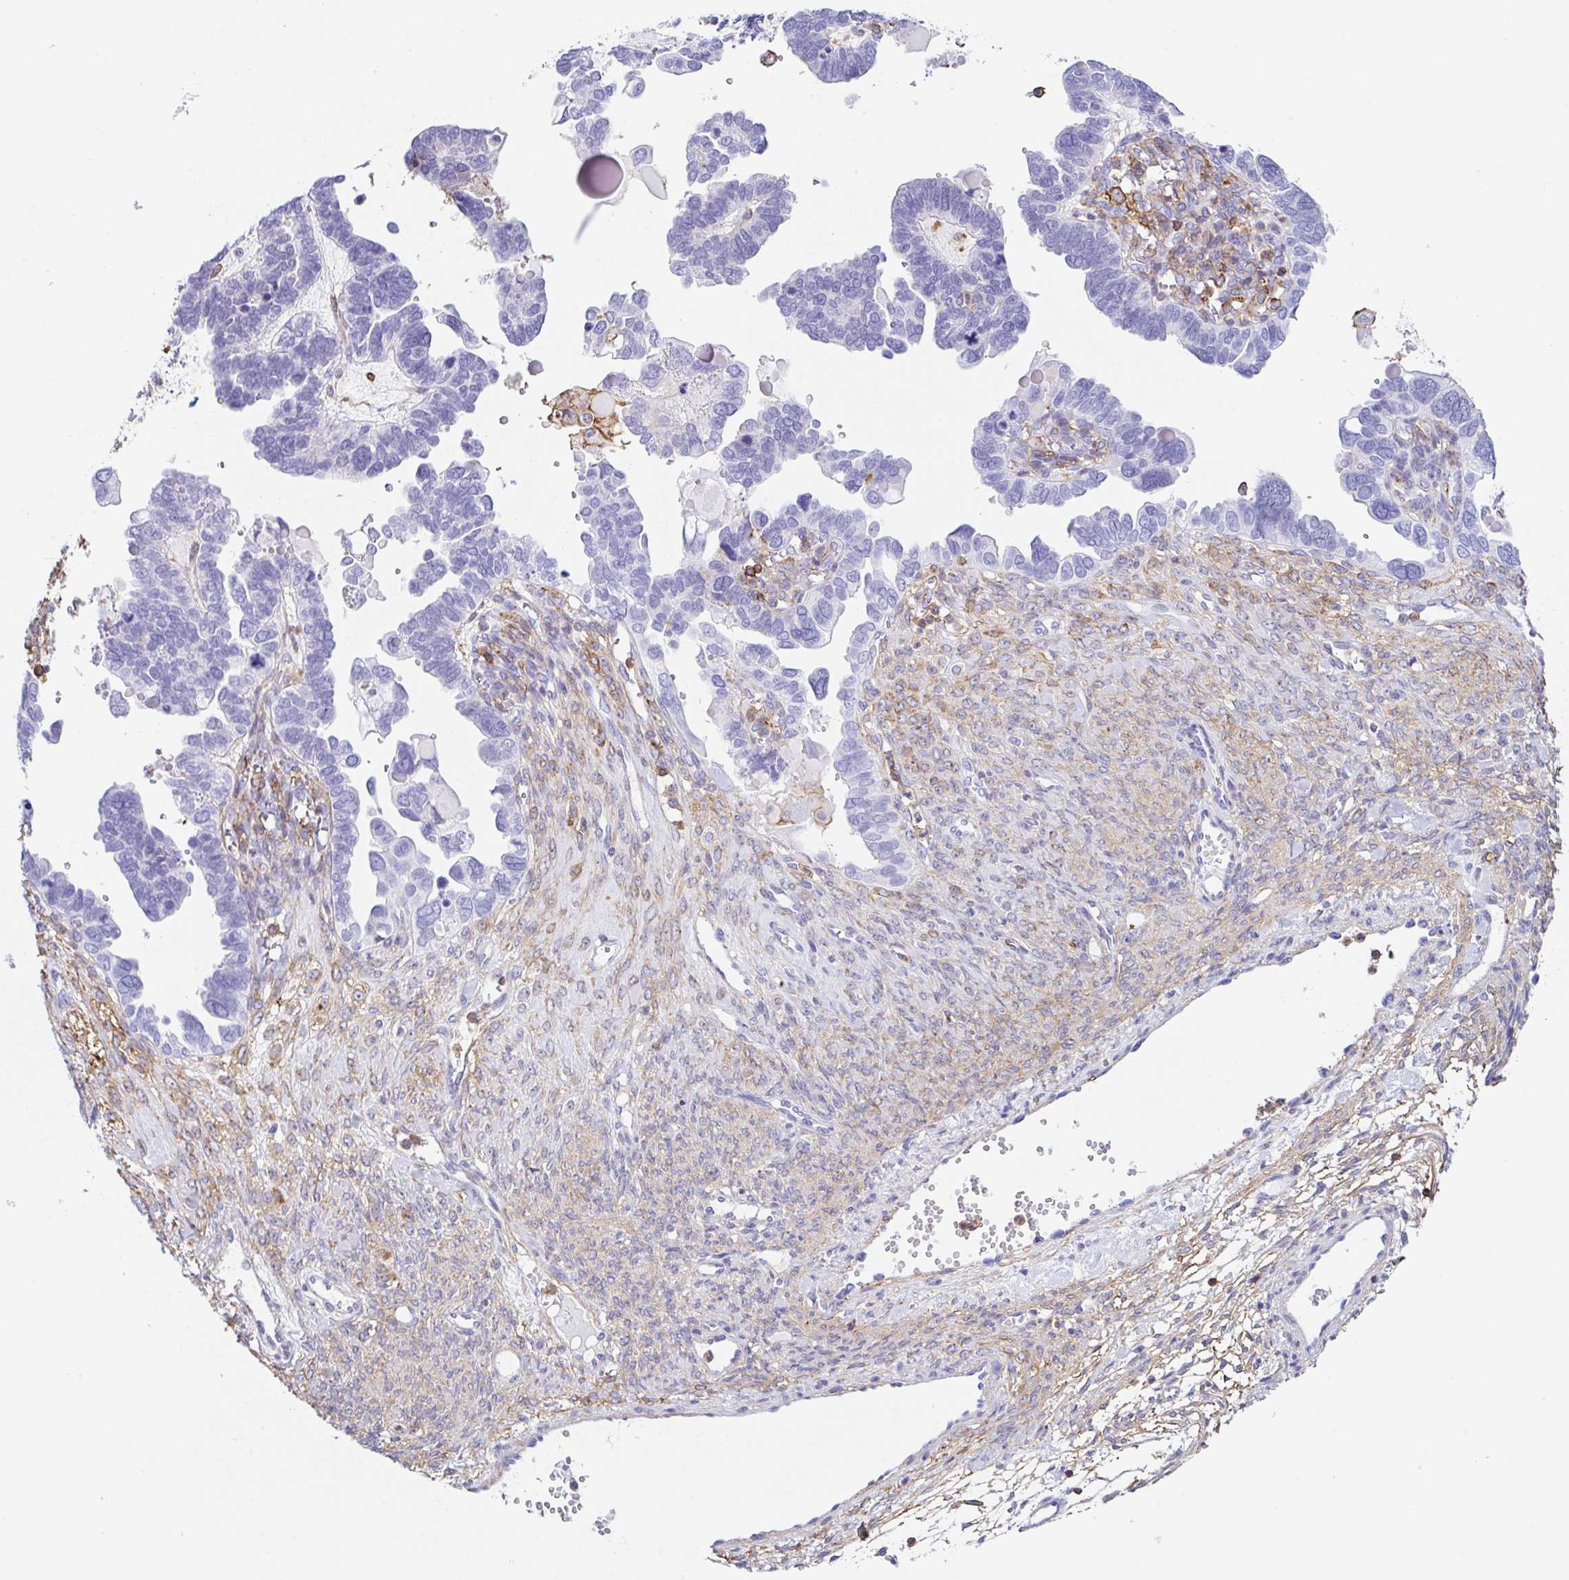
{"staining": {"intensity": "negative", "quantity": "none", "location": "none"}, "tissue": "ovarian cancer", "cell_type": "Tumor cells", "image_type": "cancer", "snomed": [{"axis": "morphology", "description": "Cystadenocarcinoma, serous, NOS"}, {"axis": "topography", "description": "Ovary"}], "caption": "Tumor cells are negative for brown protein staining in serous cystadenocarcinoma (ovarian). The staining is performed using DAB brown chromogen with nuclei counter-stained in using hematoxylin.", "gene": "MTTP", "patient": {"sex": "female", "age": 51}}